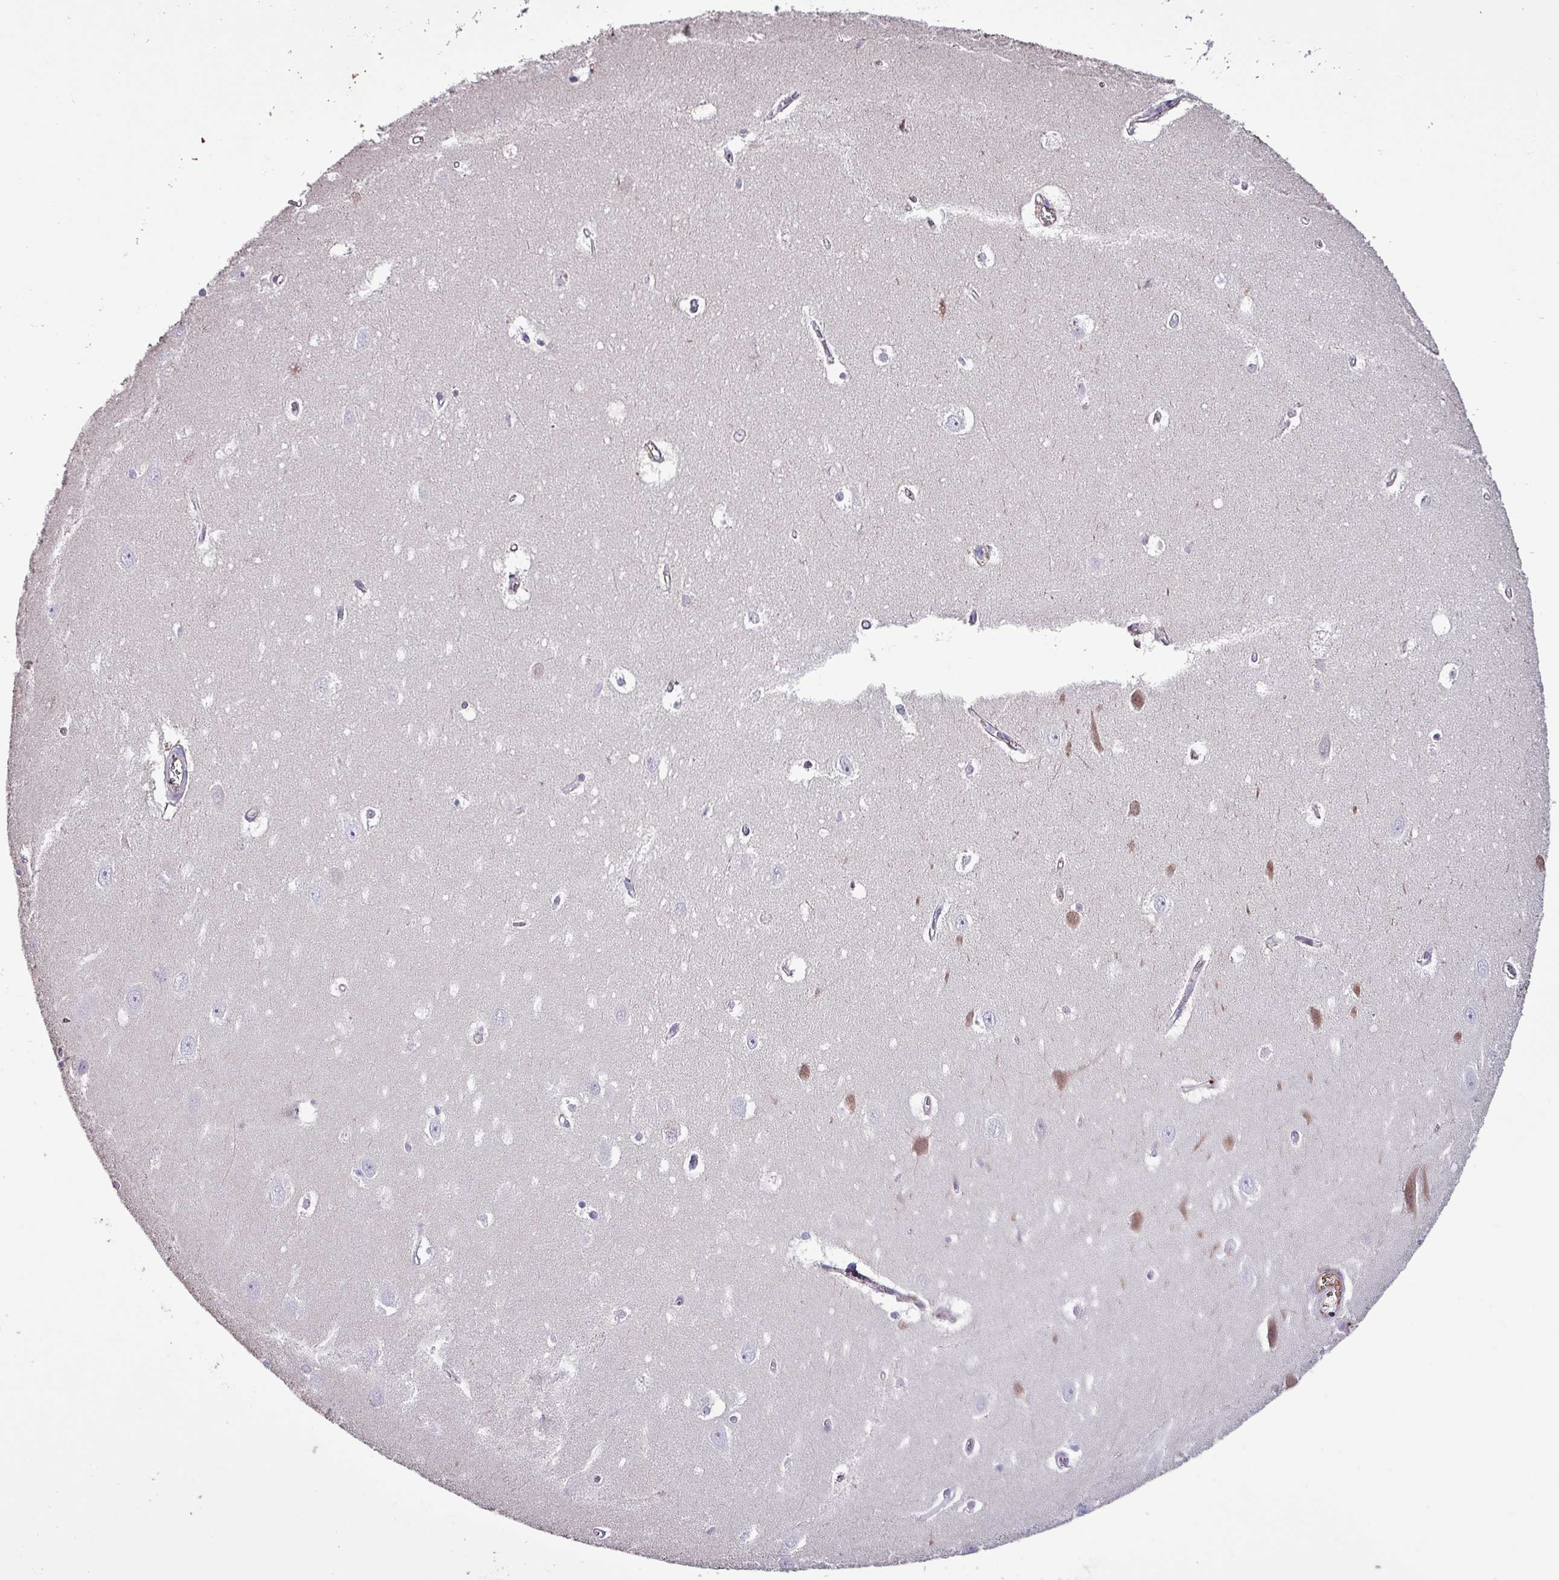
{"staining": {"intensity": "moderate", "quantity": "<25%", "location": "cytoplasmic/membranous"}, "tissue": "hippocampus", "cell_type": "Glial cells", "image_type": "normal", "snomed": [{"axis": "morphology", "description": "Normal tissue, NOS"}, {"axis": "topography", "description": "Hippocampus"}], "caption": "Glial cells demonstrate low levels of moderate cytoplasmic/membranous positivity in about <25% of cells in normal hippocampus. The protein of interest is shown in brown color, while the nuclei are stained blue.", "gene": "HPR", "patient": {"sex": "female", "age": 64}}